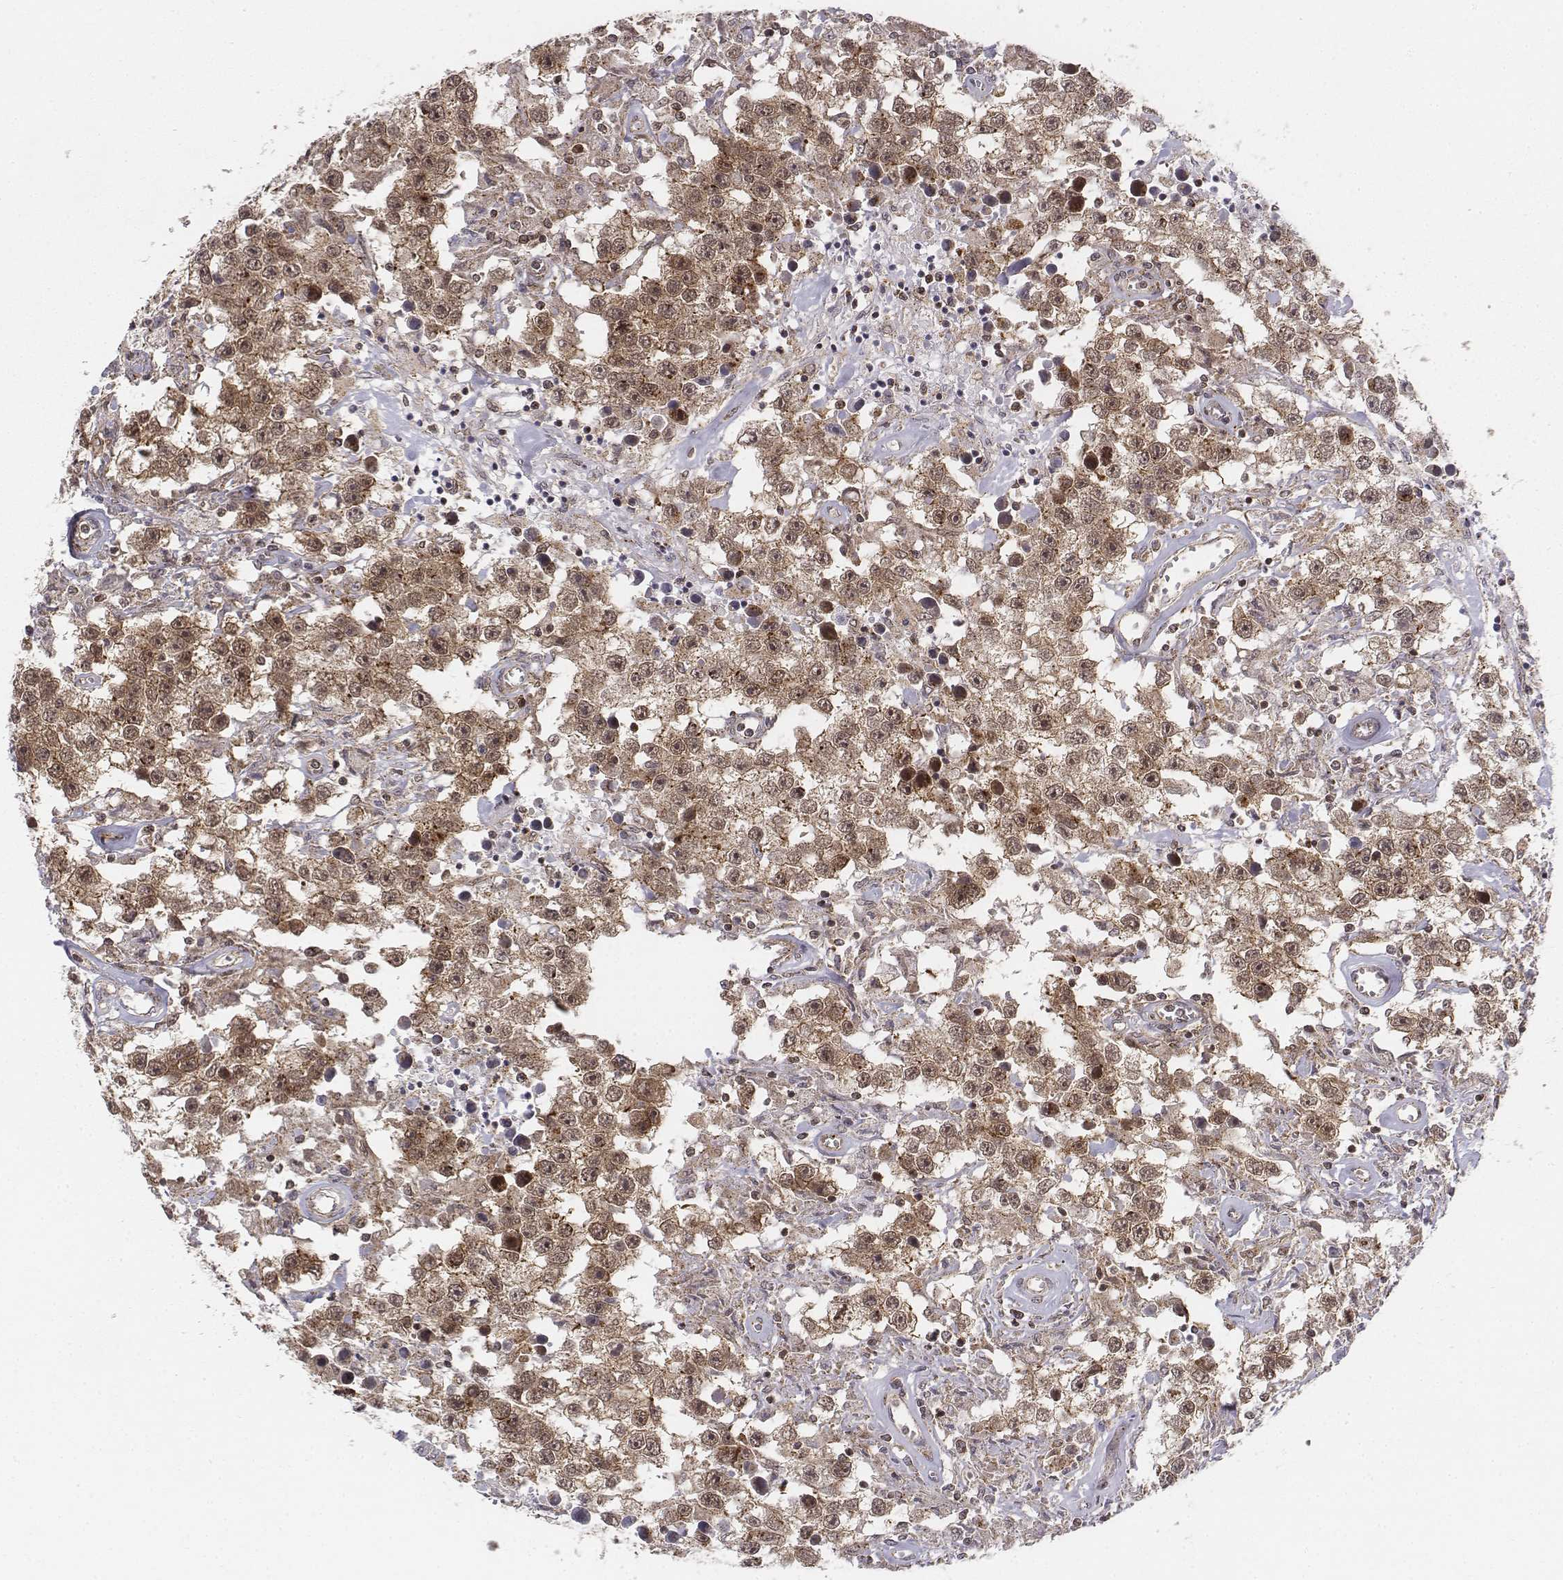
{"staining": {"intensity": "moderate", "quantity": ">75%", "location": "cytoplasmic/membranous,nuclear"}, "tissue": "testis cancer", "cell_type": "Tumor cells", "image_type": "cancer", "snomed": [{"axis": "morphology", "description": "Seminoma, NOS"}, {"axis": "topography", "description": "Testis"}], "caption": "High-magnification brightfield microscopy of testis seminoma stained with DAB (3,3'-diaminobenzidine) (brown) and counterstained with hematoxylin (blue). tumor cells exhibit moderate cytoplasmic/membranous and nuclear staining is identified in approximately>75% of cells.", "gene": "ZFYVE19", "patient": {"sex": "male", "age": 43}}